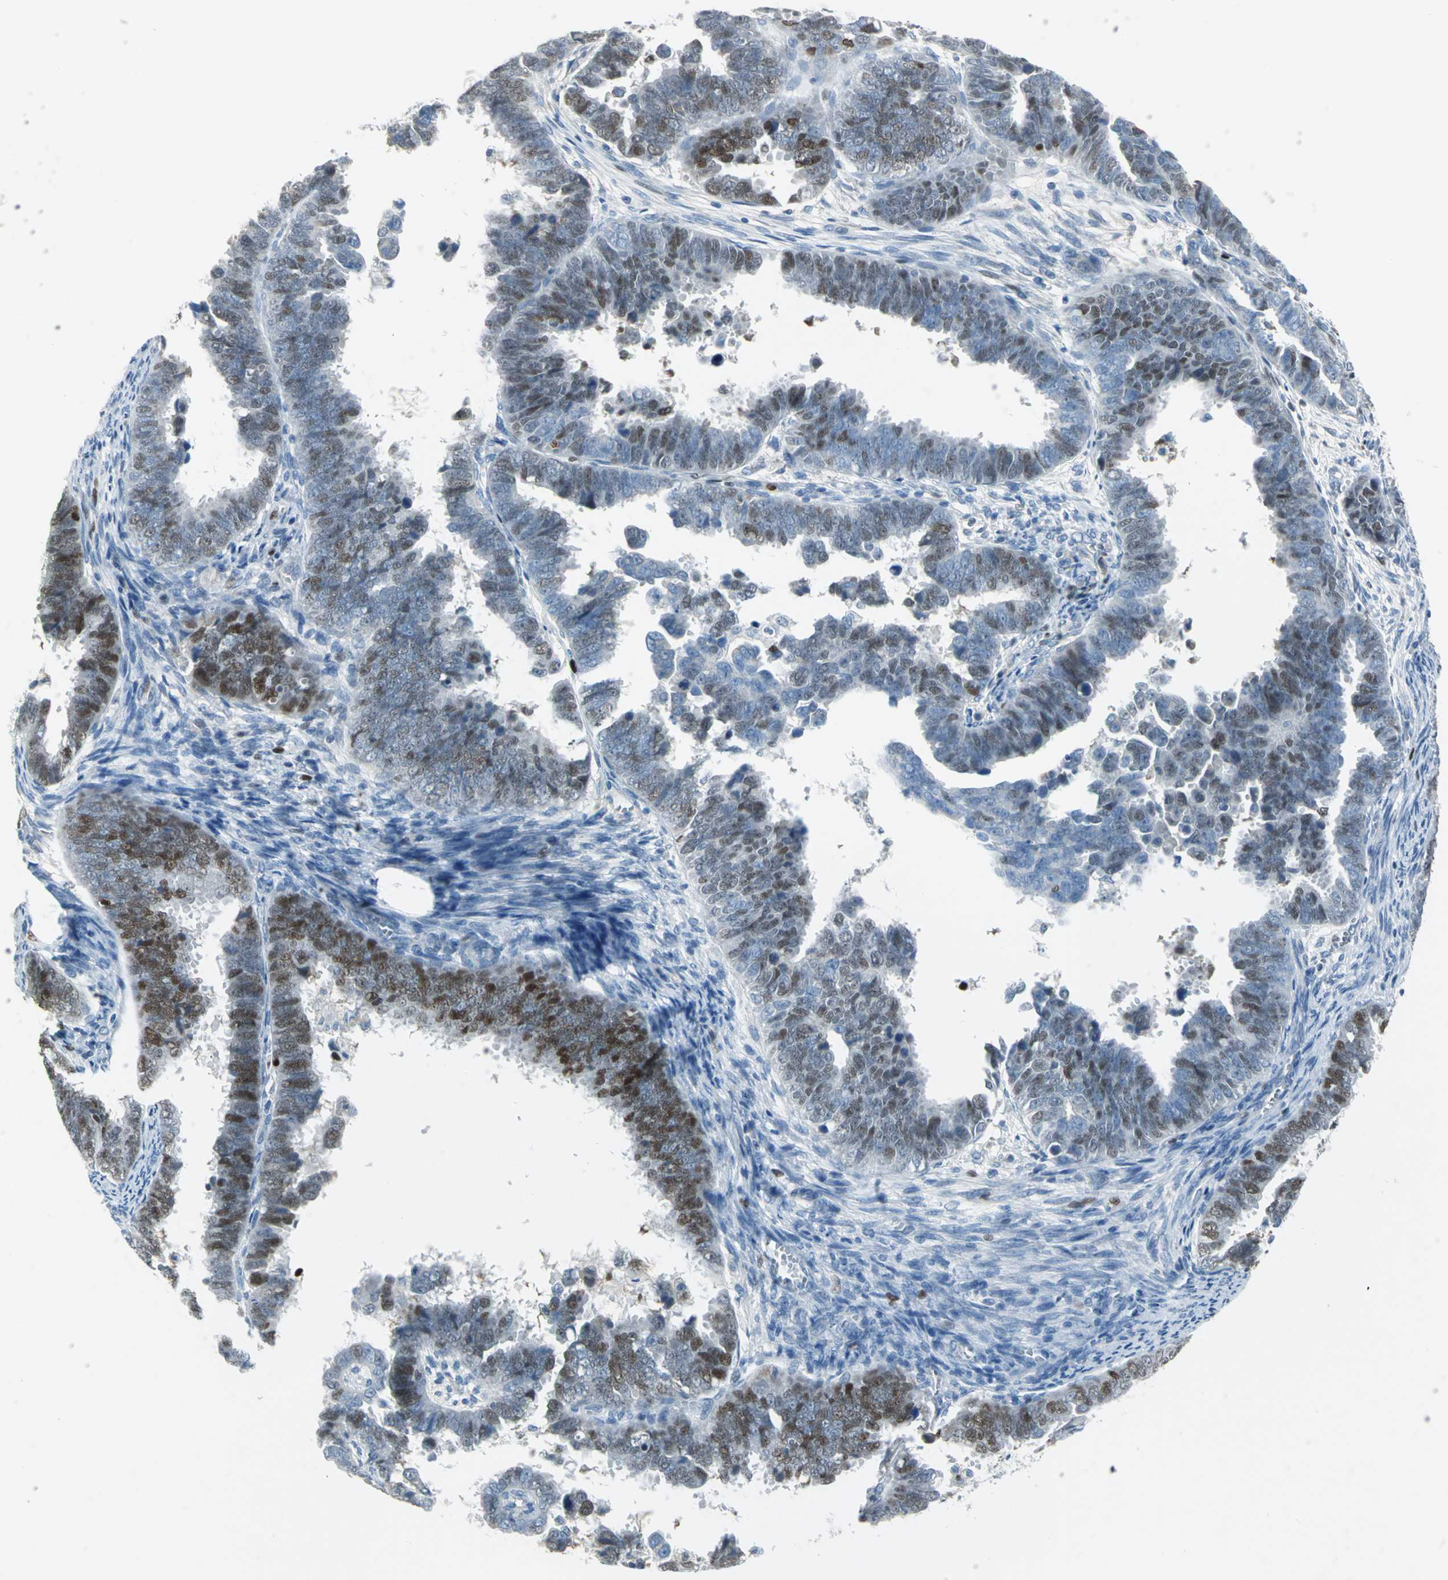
{"staining": {"intensity": "moderate", "quantity": "25%-75%", "location": "nuclear"}, "tissue": "endometrial cancer", "cell_type": "Tumor cells", "image_type": "cancer", "snomed": [{"axis": "morphology", "description": "Adenocarcinoma, NOS"}, {"axis": "topography", "description": "Endometrium"}], "caption": "A histopathology image showing moderate nuclear staining in about 25%-75% of tumor cells in endometrial adenocarcinoma, as visualized by brown immunohistochemical staining.", "gene": "MCM3", "patient": {"sex": "female", "age": 75}}